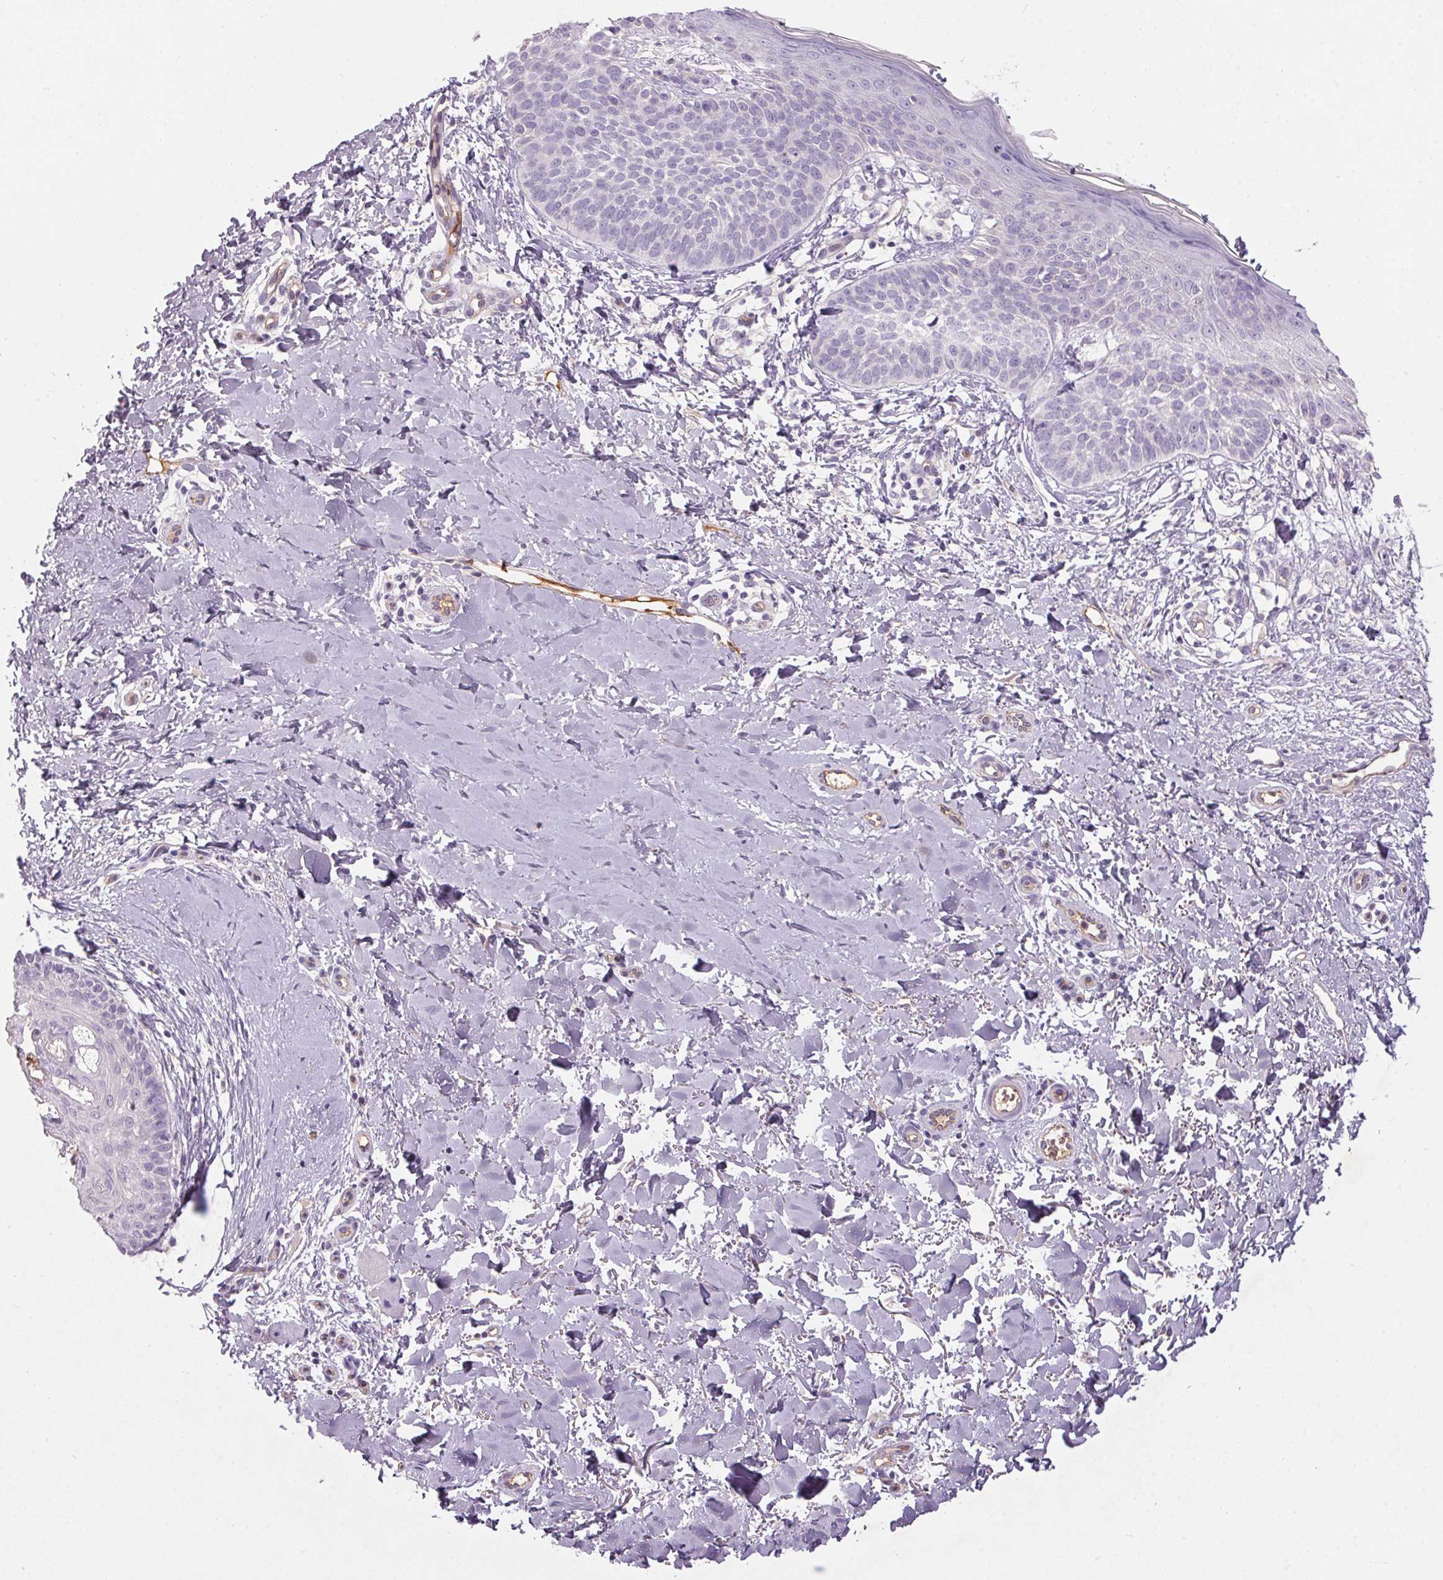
{"staining": {"intensity": "negative", "quantity": "none", "location": "none"}, "tissue": "skin cancer", "cell_type": "Tumor cells", "image_type": "cancer", "snomed": [{"axis": "morphology", "description": "Basal cell carcinoma"}, {"axis": "topography", "description": "Skin"}], "caption": "Immunohistochemistry (IHC) image of neoplastic tissue: basal cell carcinoma (skin) stained with DAB displays no significant protein expression in tumor cells.", "gene": "APOC4", "patient": {"sex": "male", "age": 57}}